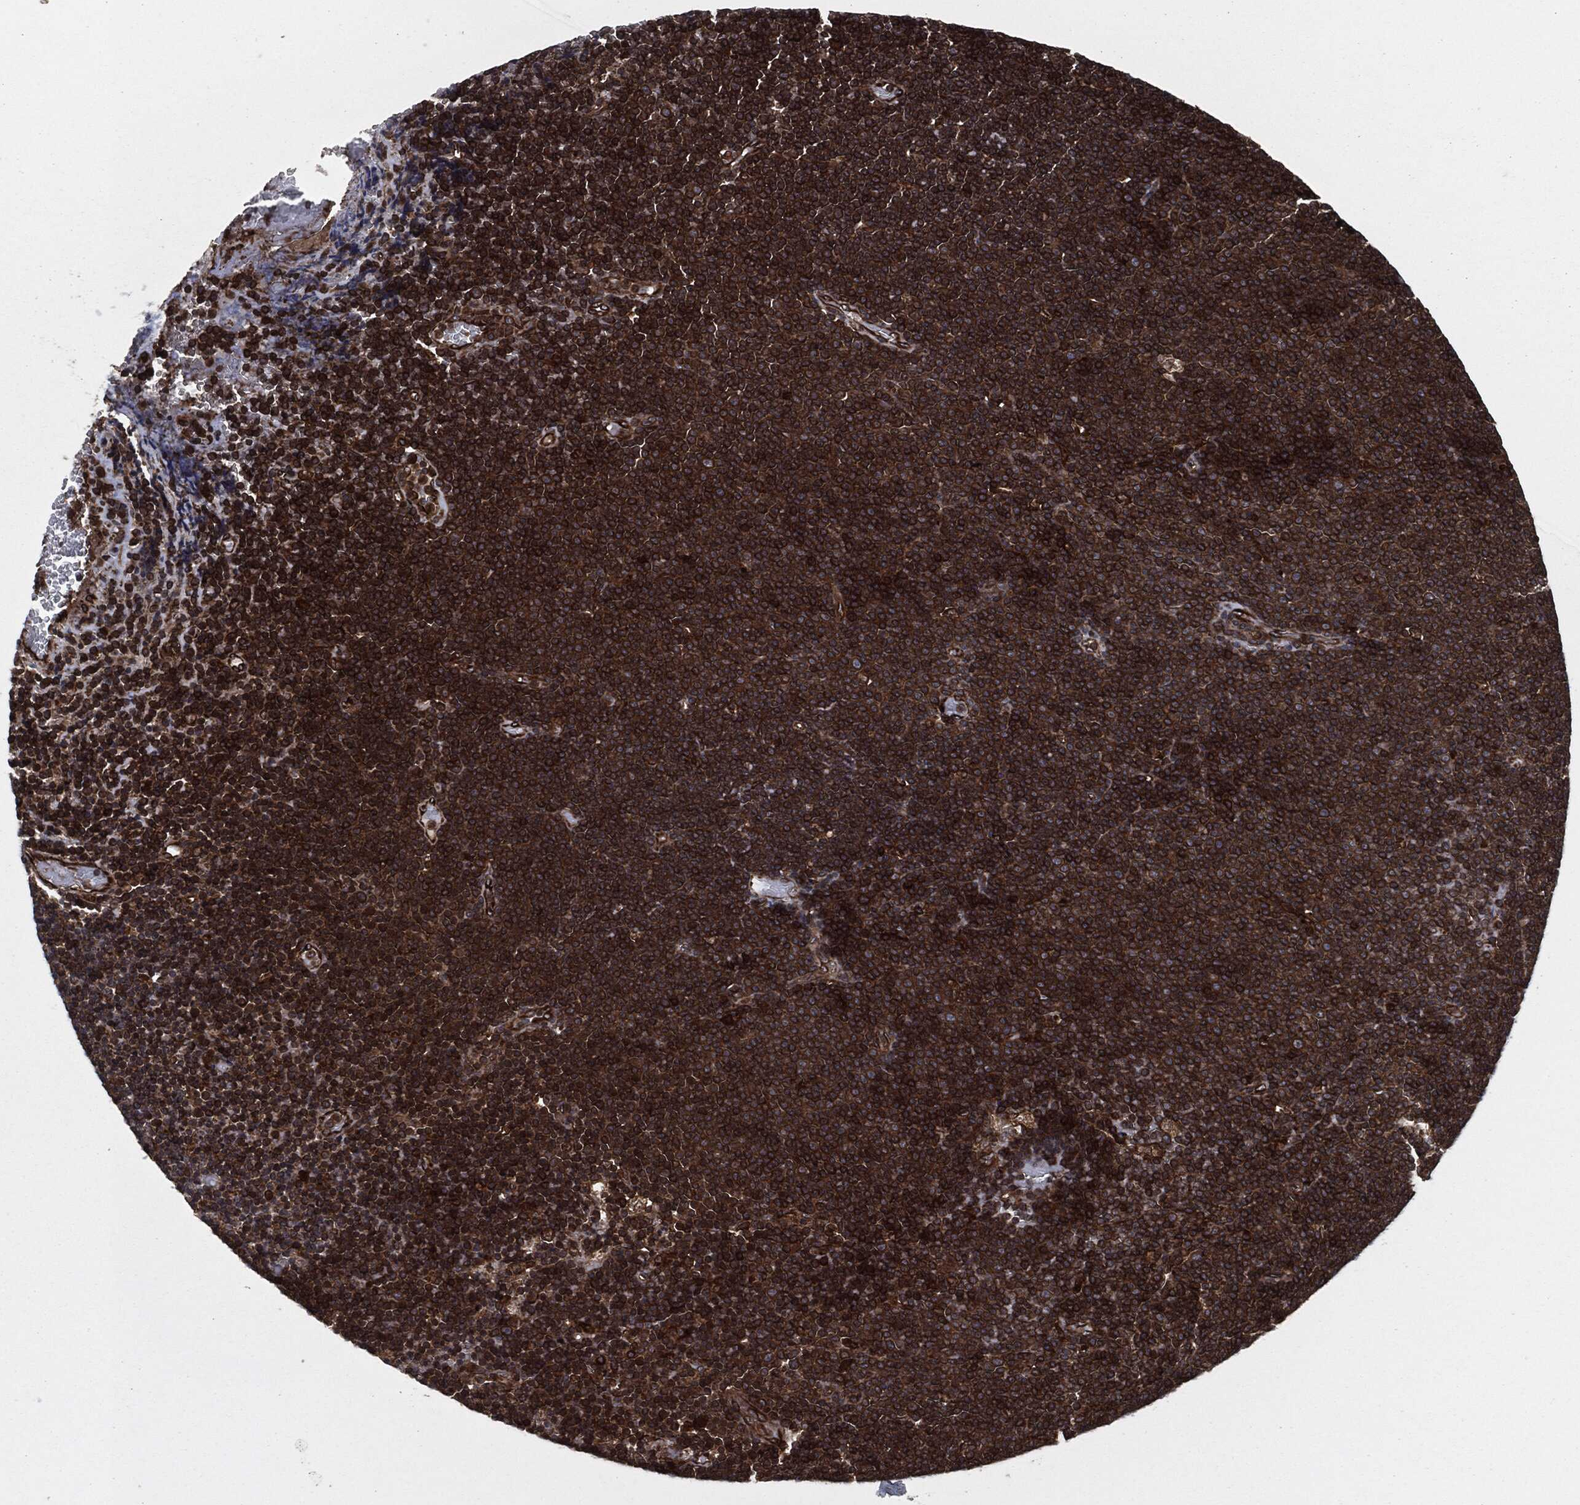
{"staining": {"intensity": "strong", "quantity": ">75%", "location": "cytoplasmic/membranous"}, "tissue": "lymphoma", "cell_type": "Tumor cells", "image_type": "cancer", "snomed": [{"axis": "morphology", "description": "Malignant lymphoma, non-Hodgkin's type, Low grade"}, {"axis": "topography", "description": "Brain"}], "caption": "A brown stain highlights strong cytoplasmic/membranous positivity of a protein in human low-grade malignant lymphoma, non-Hodgkin's type tumor cells.", "gene": "RAP1GDS1", "patient": {"sex": "female", "age": 66}}